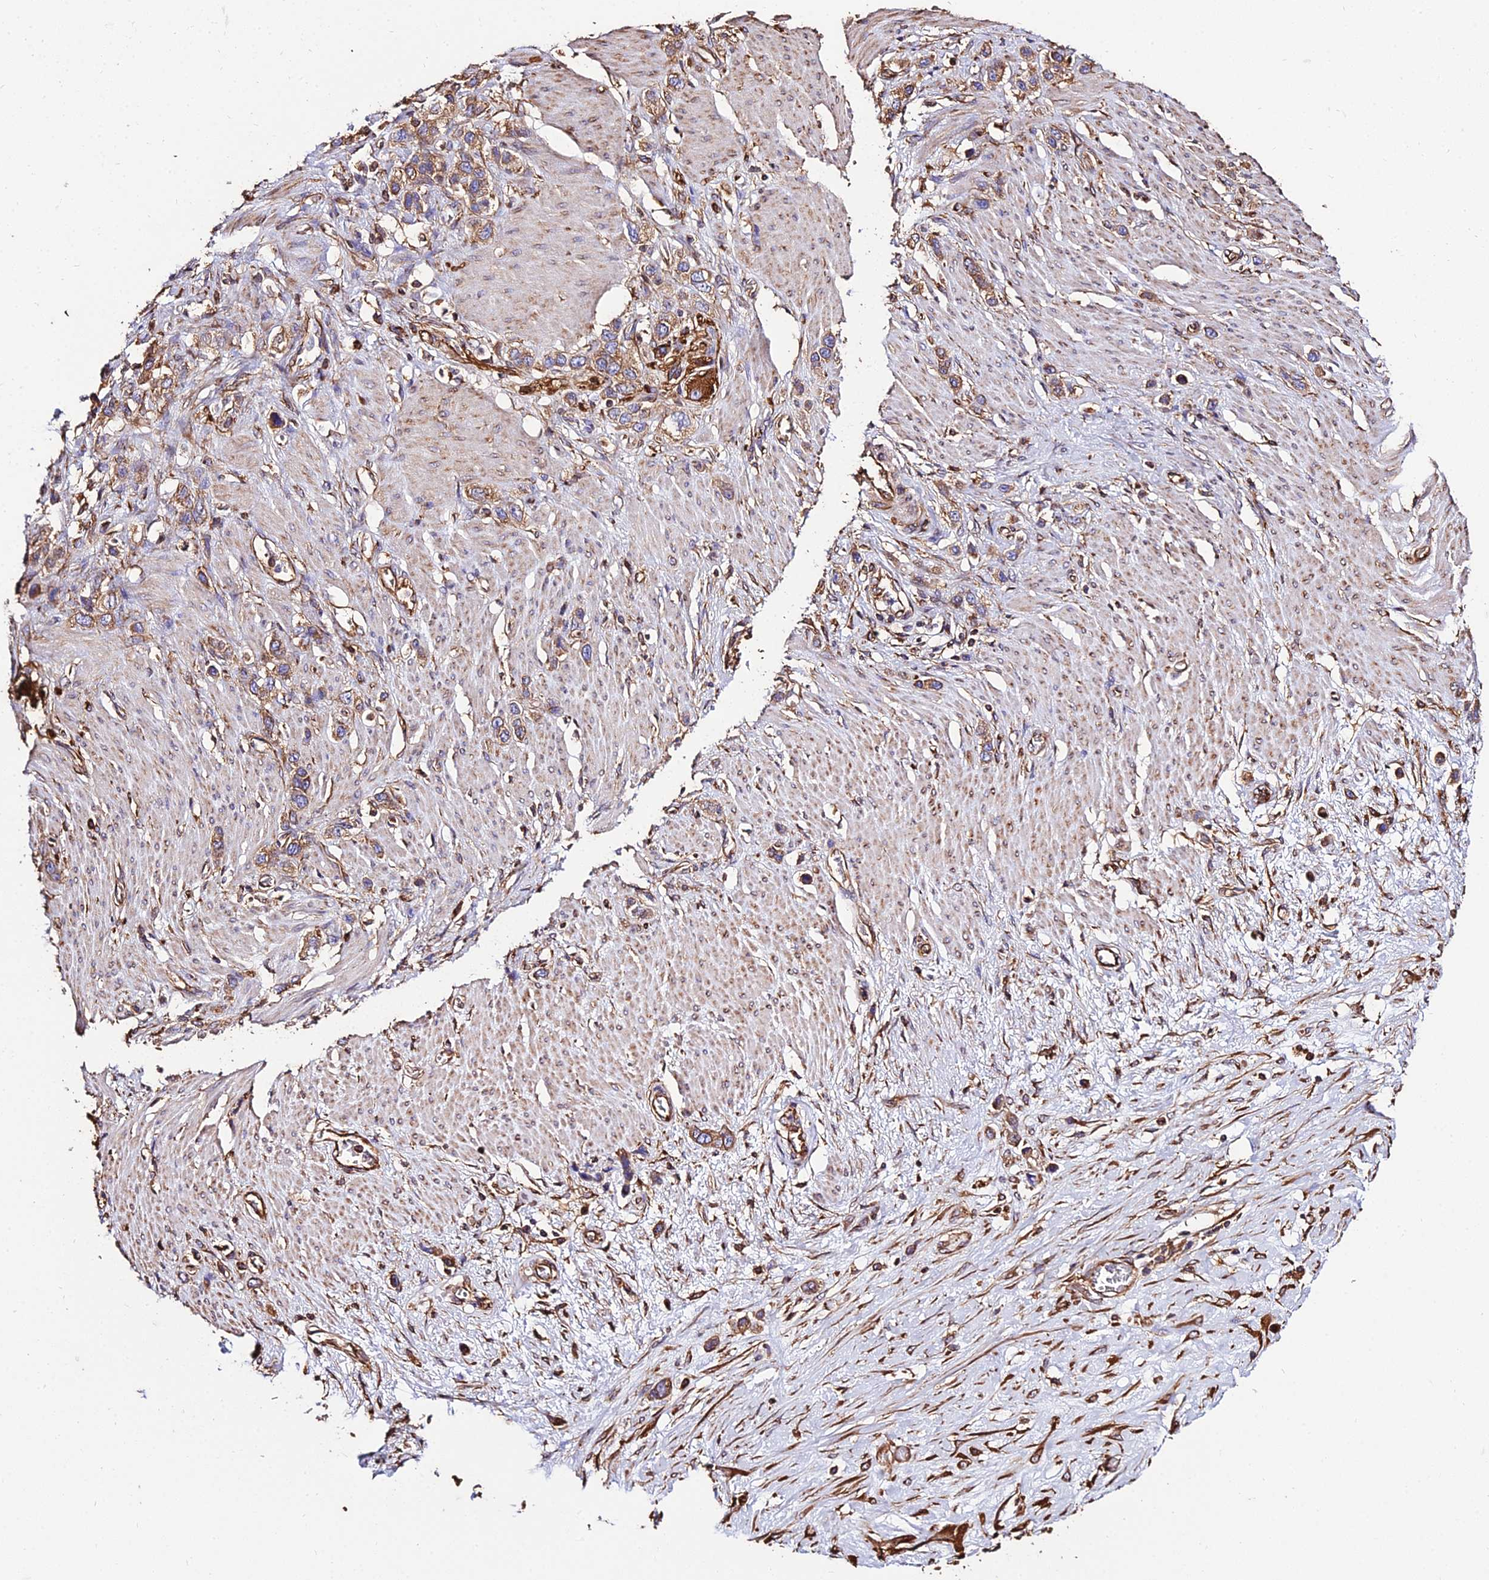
{"staining": {"intensity": "moderate", "quantity": ">75%", "location": "cytoplasmic/membranous"}, "tissue": "stomach cancer", "cell_type": "Tumor cells", "image_type": "cancer", "snomed": [{"axis": "morphology", "description": "Adenocarcinoma, NOS"}, {"axis": "morphology", "description": "Adenocarcinoma, High grade"}, {"axis": "topography", "description": "Stomach, upper"}, {"axis": "topography", "description": "Stomach, lower"}], "caption": "This is a histology image of immunohistochemistry (IHC) staining of stomach cancer (adenocarcinoma), which shows moderate positivity in the cytoplasmic/membranous of tumor cells.", "gene": "TUBA3D", "patient": {"sex": "female", "age": 65}}